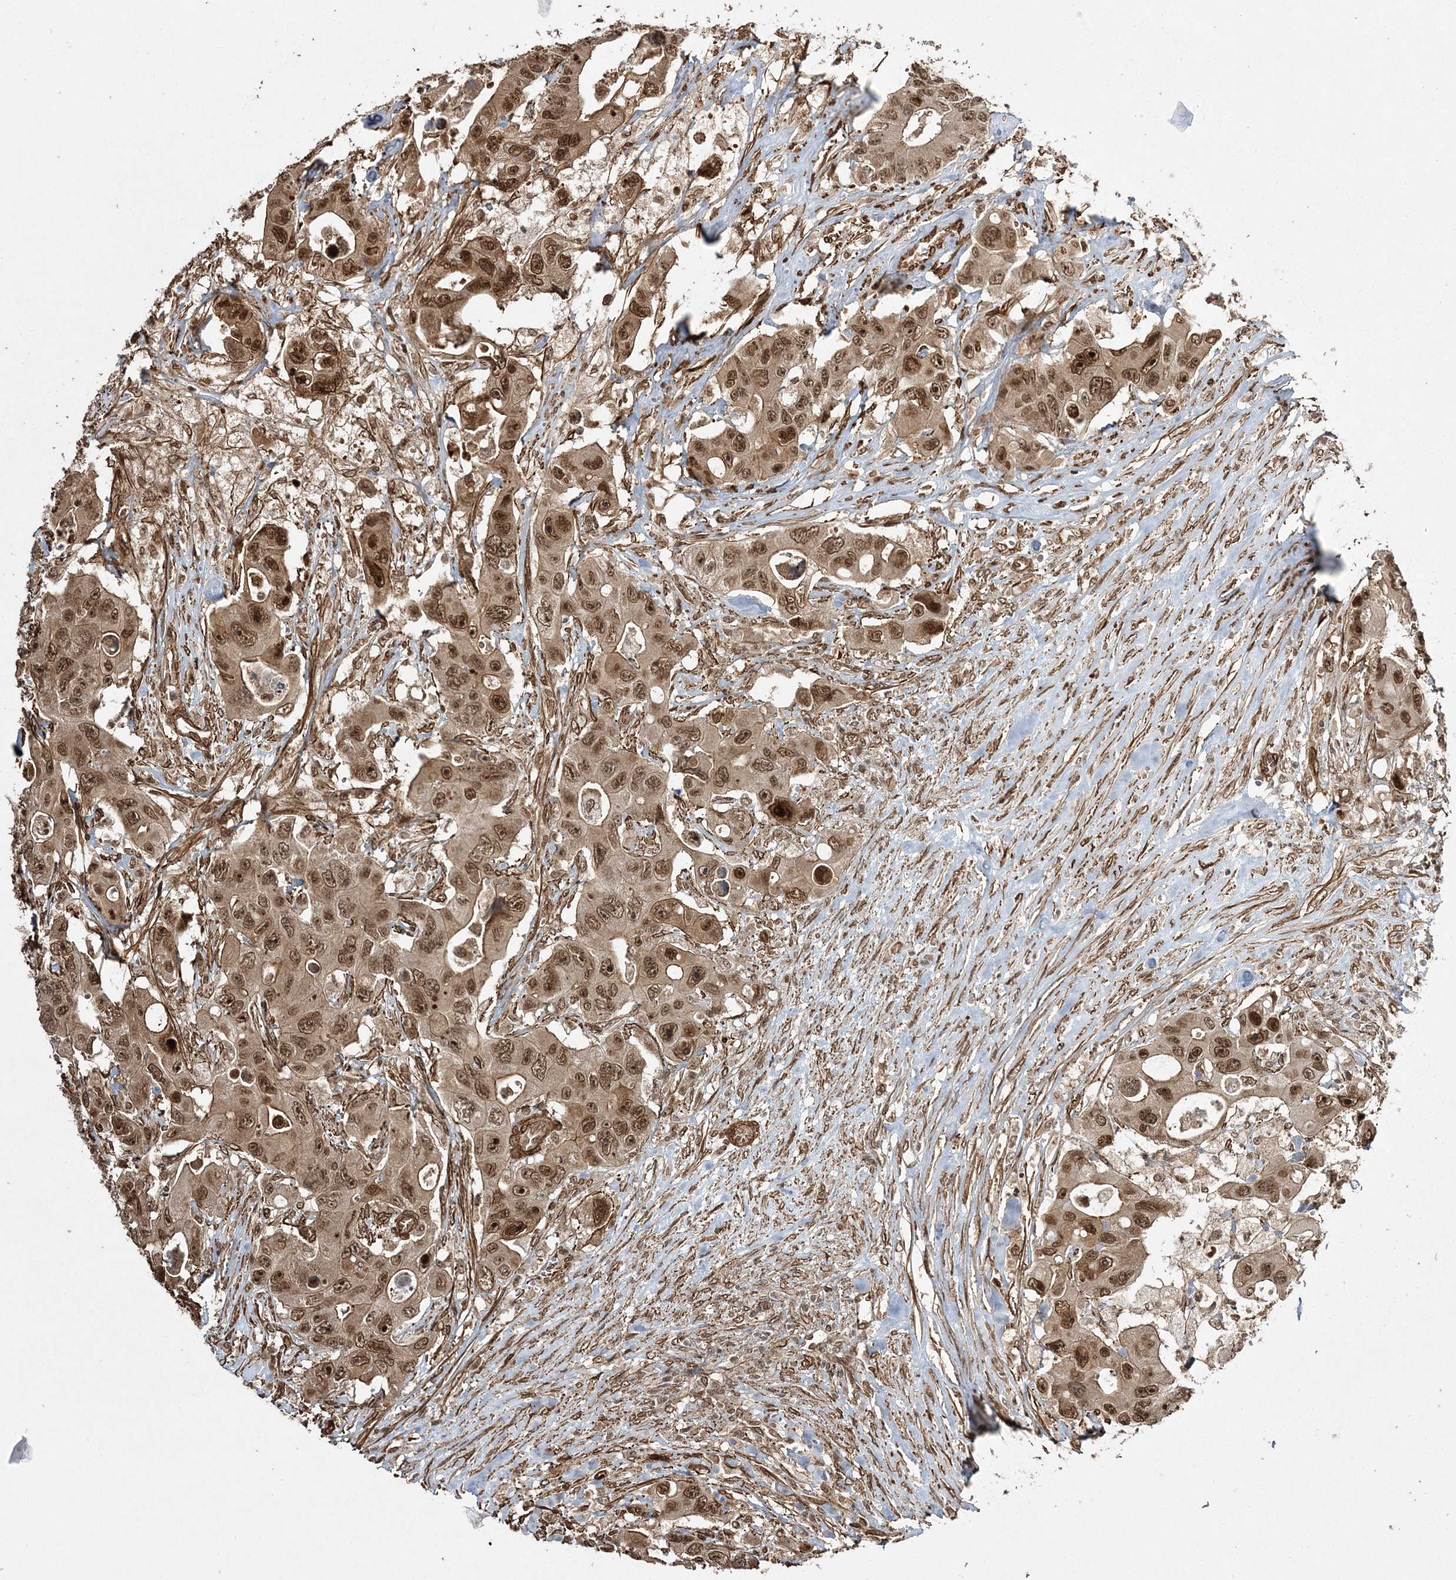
{"staining": {"intensity": "moderate", "quantity": ">75%", "location": "cytoplasmic/membranous,nuclear"}, "tissue": "colorectal cancer", "cell_type": "Tumor cells", "image_type": "cancer", "snomed": [{"axis": "morphology", "description": "Adenocarcinoma, NOS"}, {"axis": "topography", "description": "Colon"}], "caption": "IHC of human adenocarcinoma (colorectal) reveals medium levels of moderate cytoplasmic/membranous and nuclear expression in about >75% of tumor cells.", "gene": "ETAA1", "patient": {"sex": "female", "age": 46}}